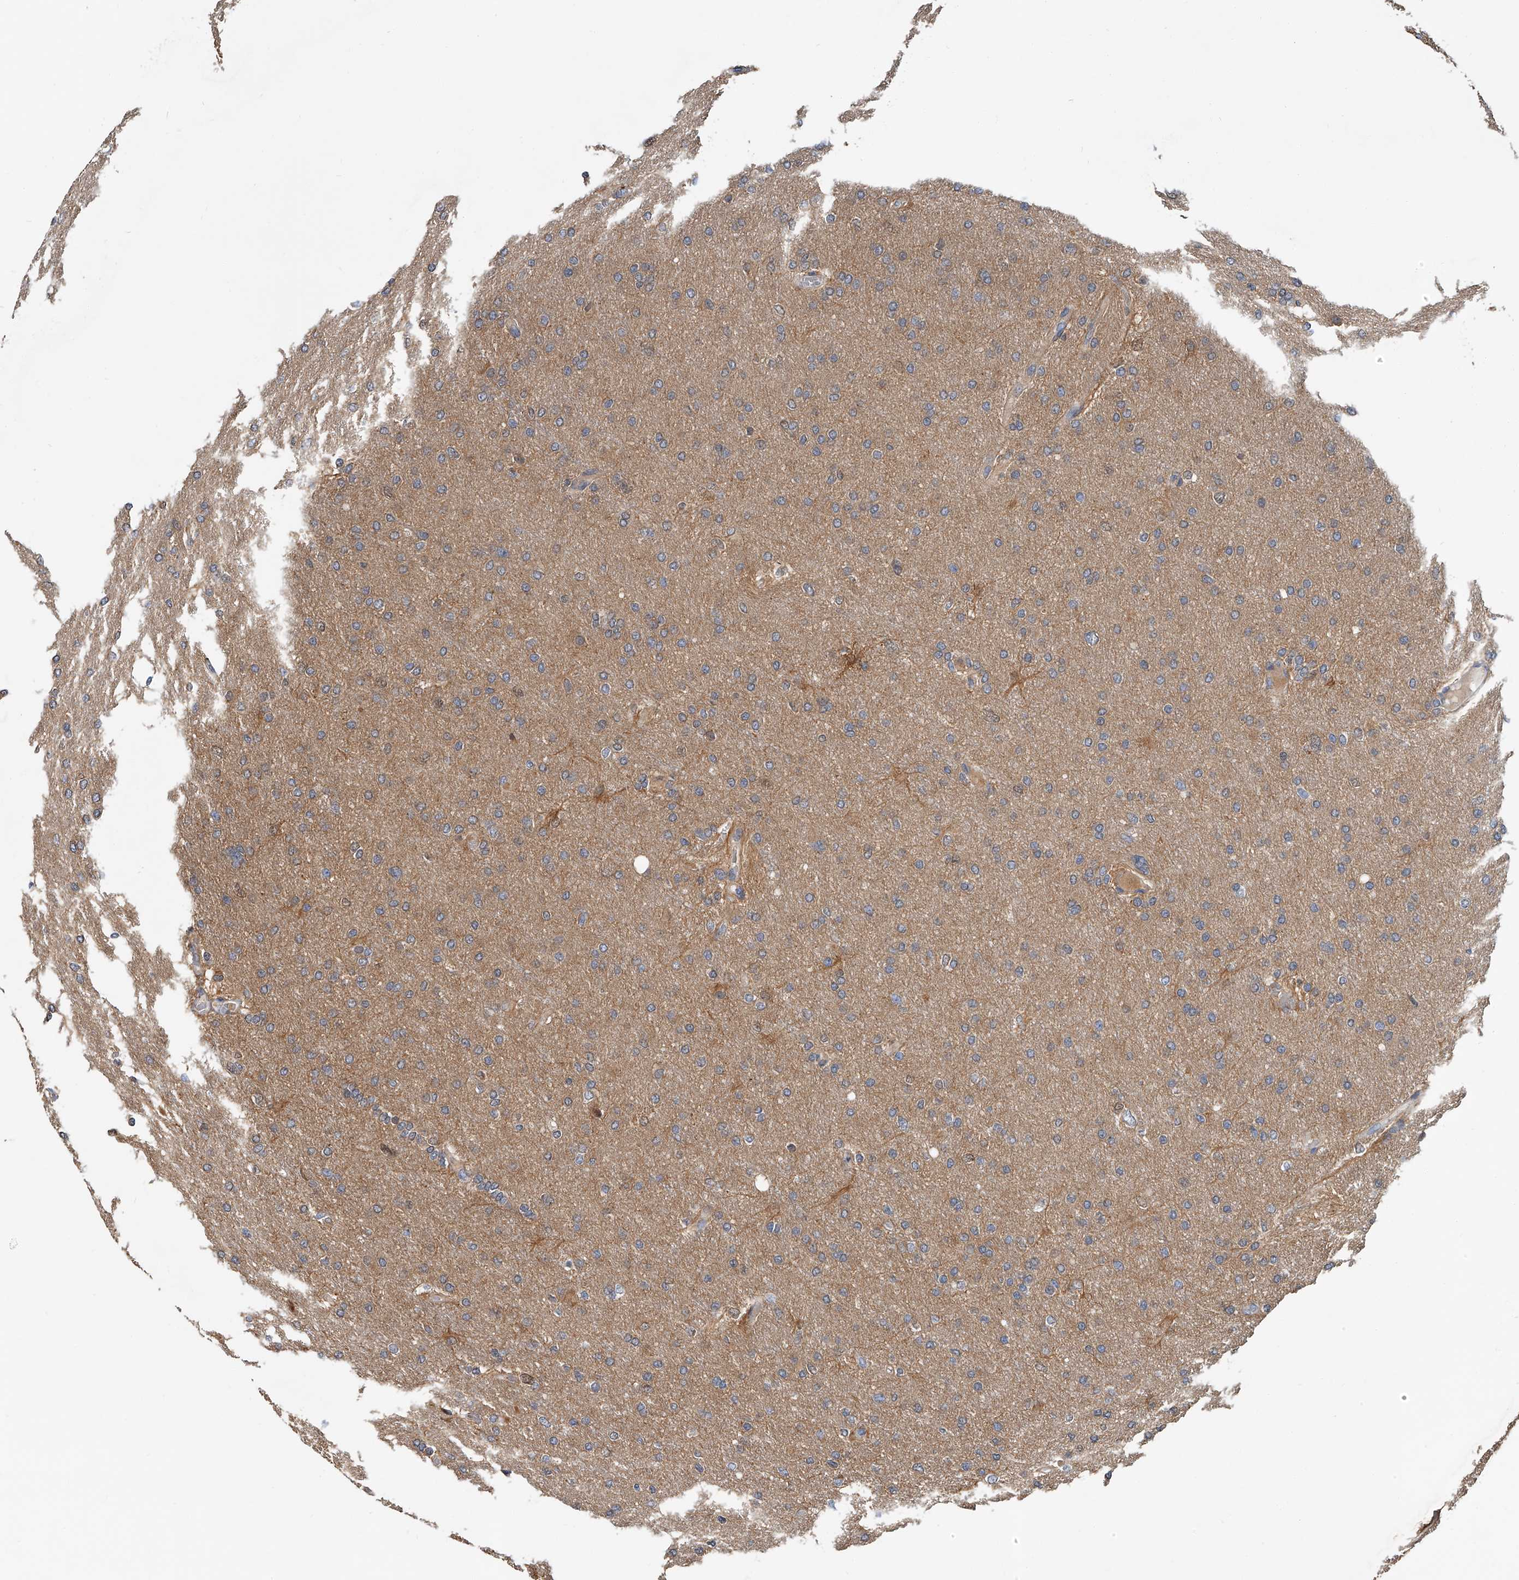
{"staining": {"intensity": "weak", "quantity": "25%-75%", "location": "cytoplasmic/membranous"}, "tissue": "glioma", "cell_type": "Tumor cells", "image_type": "cancer", "snomed": [{"axis": "morphology", "description": "Glioma, malignant, High grade"}, {"axis": "topography", "description": "Cerebral cortex"}], "caption": "This micrograph reveals immunohistochemistry staining of malignant glioma (high-grade), with low weak cytoplasmic/membranous staining in about 25%-75% of tumor cells.", "gene": "CD200", "patient": {"sex": "female", "age": 36}}